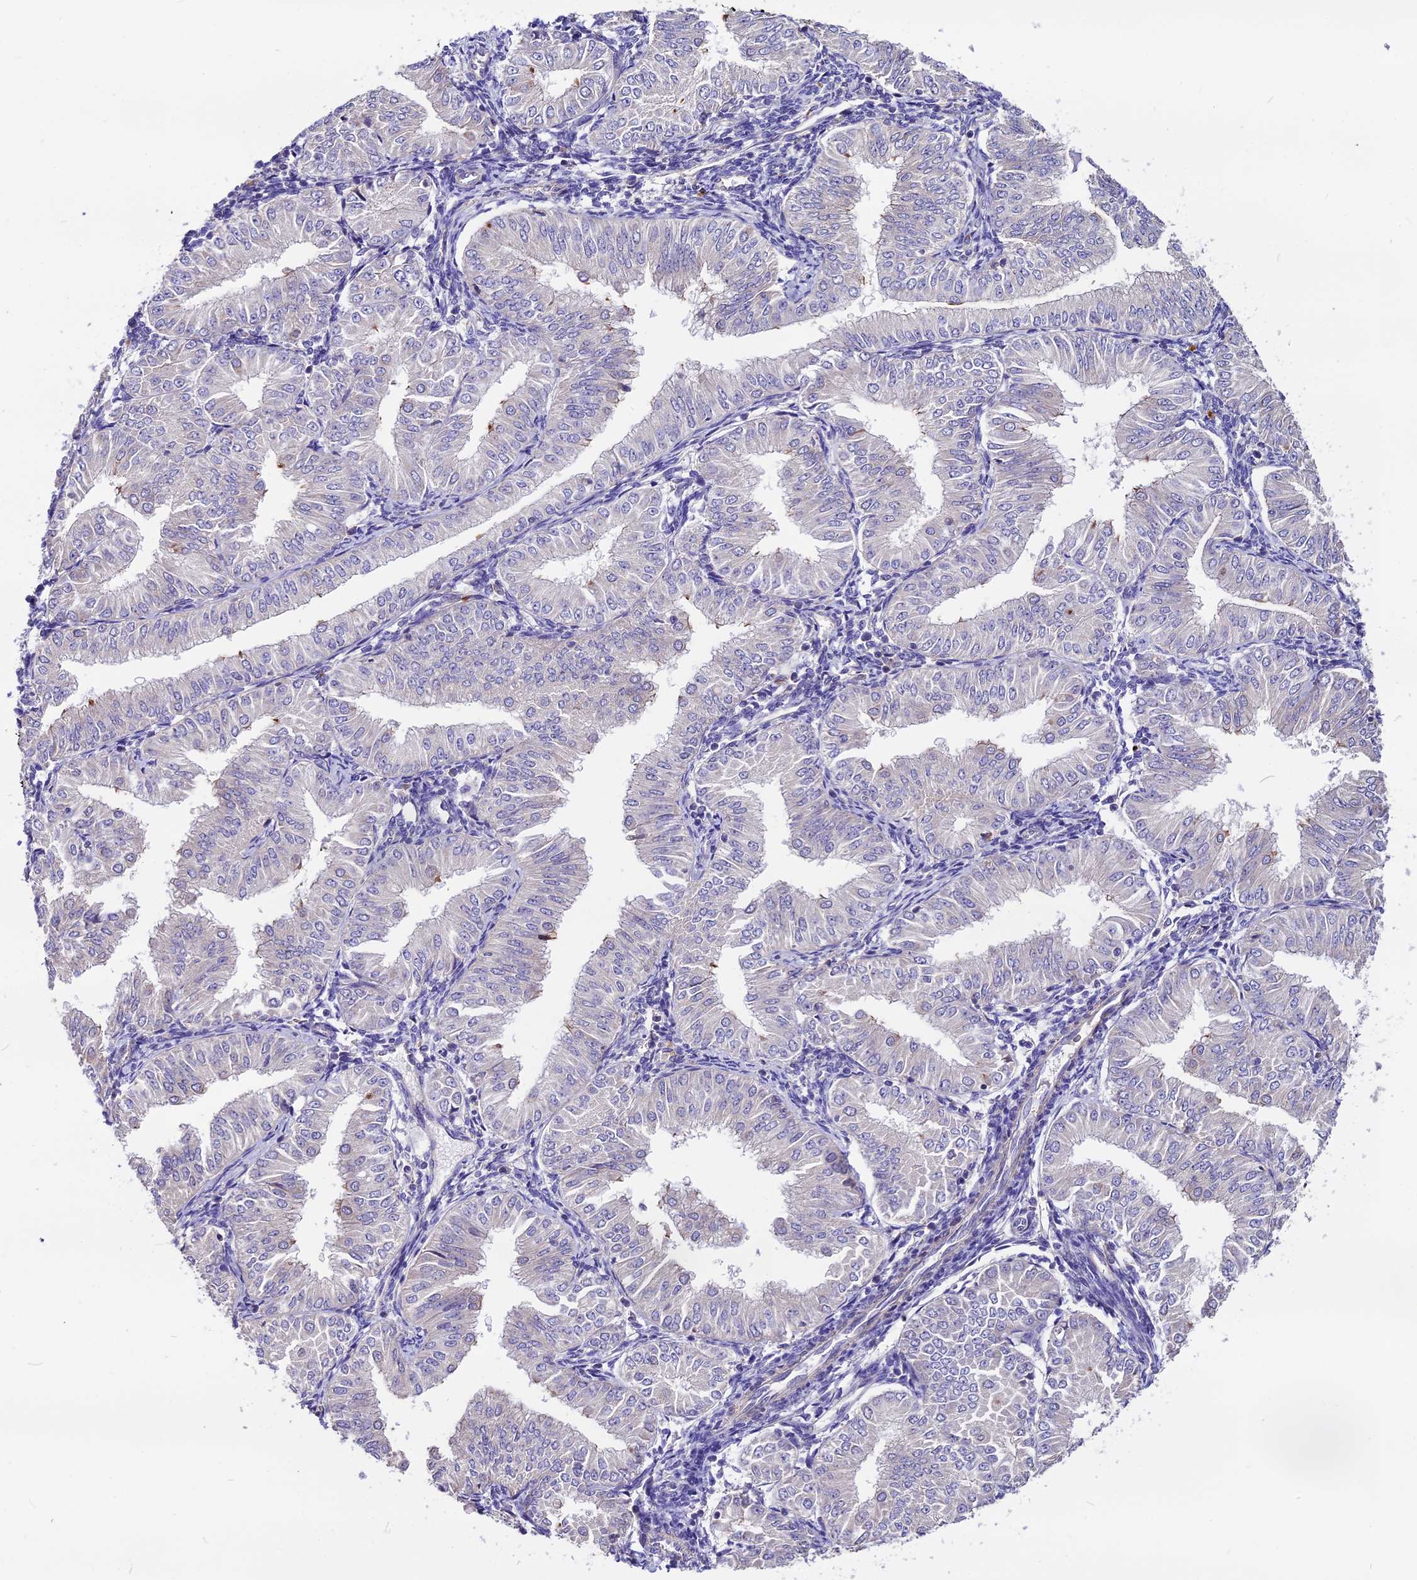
{"staining": {"intensity": "negative", "quantity": "none", "location": "none"}, "tissue": "endometrial cancer", "cell_type": "Tumor cells", "image_type": "cancer", "snomed": [{"axis": "morphology", "description": "Normal tissue, NOS"}, {"axis": "morphology", "description": "Adenocarcinoma, NOS"}, {"axis": "topography", "description": "Endometrium"}], "caption": "There is no significant expression in tumor cells of endometrial adenocarcinoma.", "gene": "ANO3", "patient": {"sex": "female", "age": 53}}